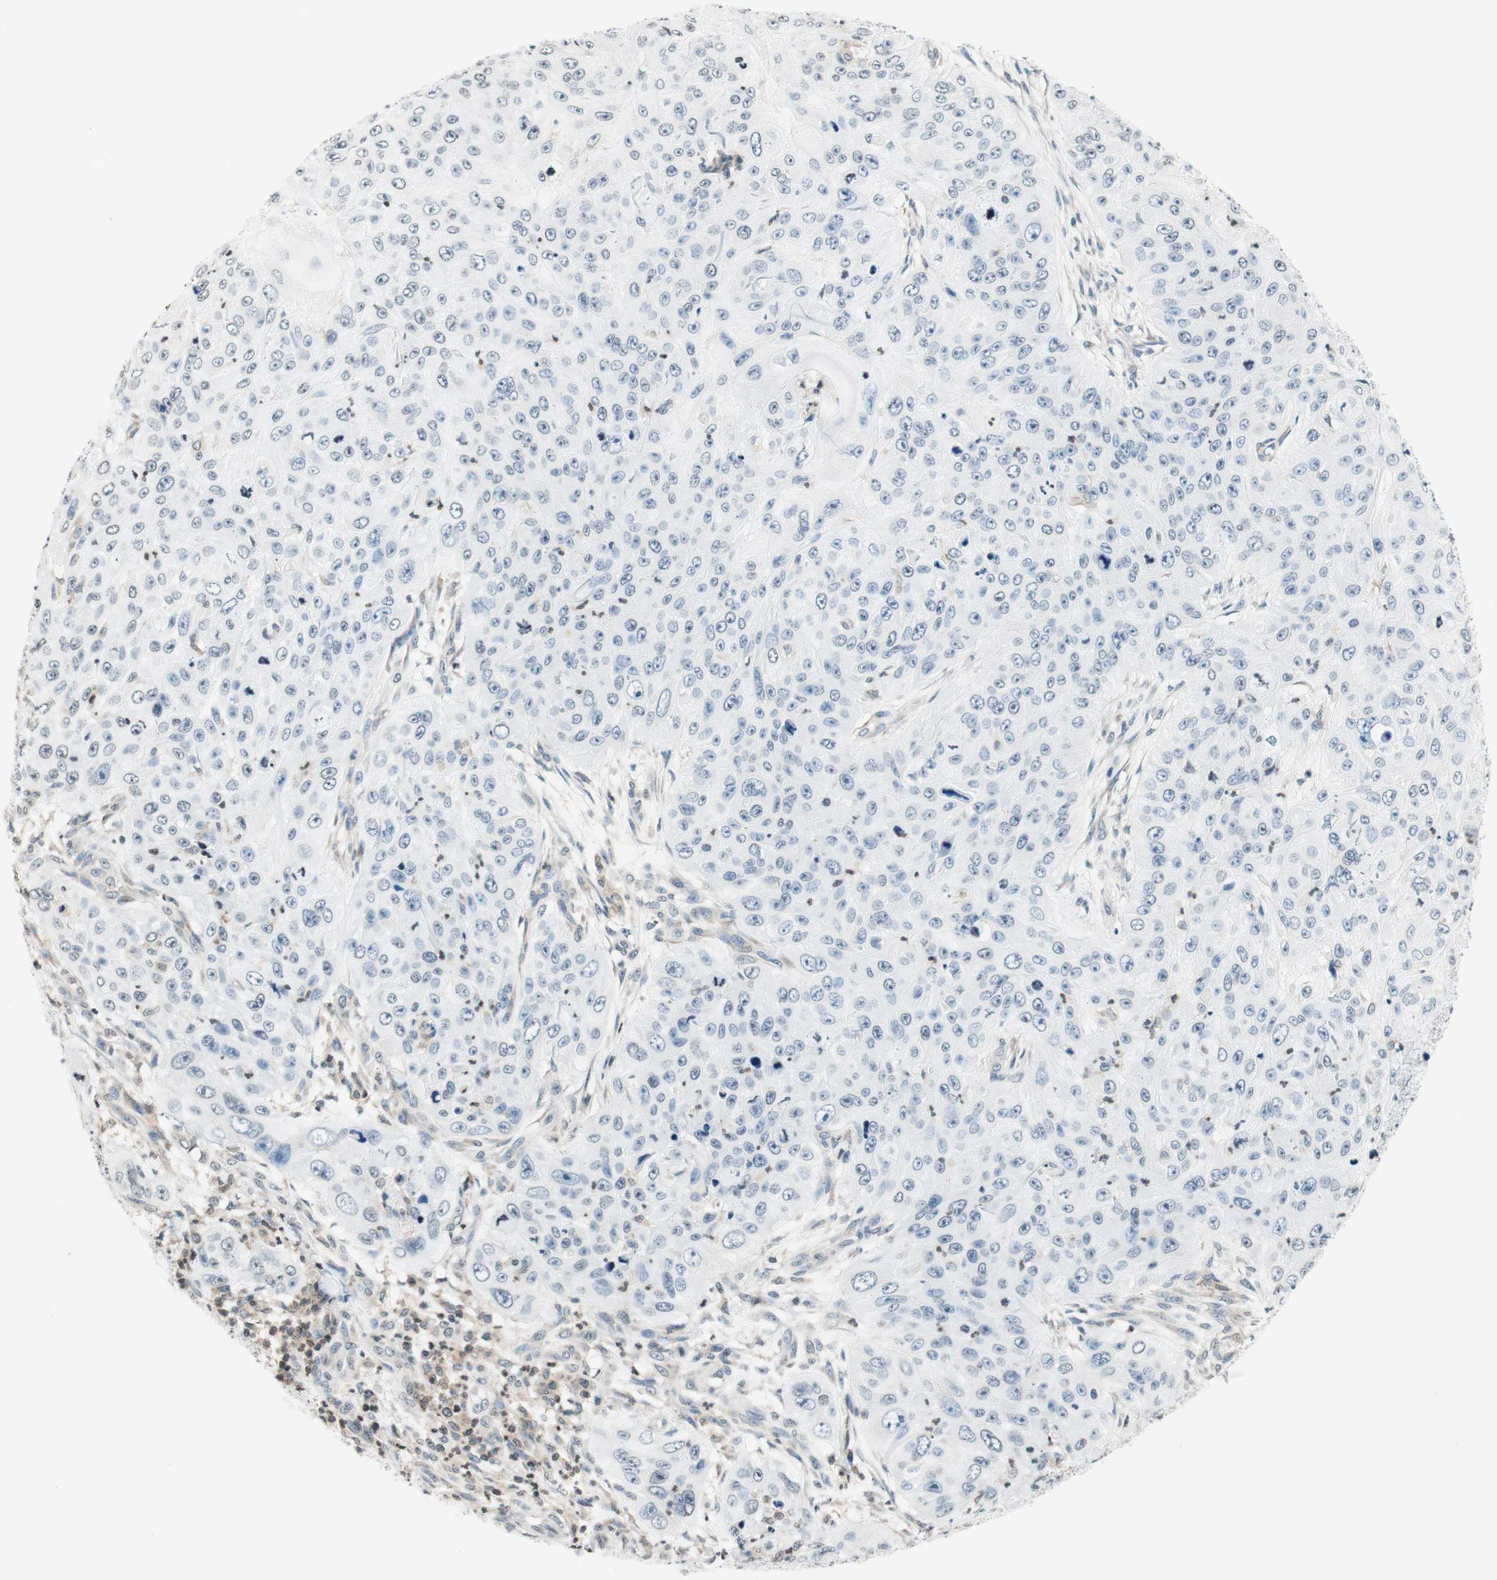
{"staining": {"intensity": "negative", "quantity": "none", "location": "none"}, "tissue": "skin cancer", "cell_type": "Tumor cells", "image_type": "cancer", "snomed": [{"axis": "morphology", "description": "Squamous cell carcinoma, NOS"}, {"axis": "topography", "description": "Skin"}], "caption": "A micrograph of human skin cancer (squamous cell carcinoma) is negative for staining in tumor cells.", "gene": "WIPF1", "patient": {"sex": "female", "age": 80}}